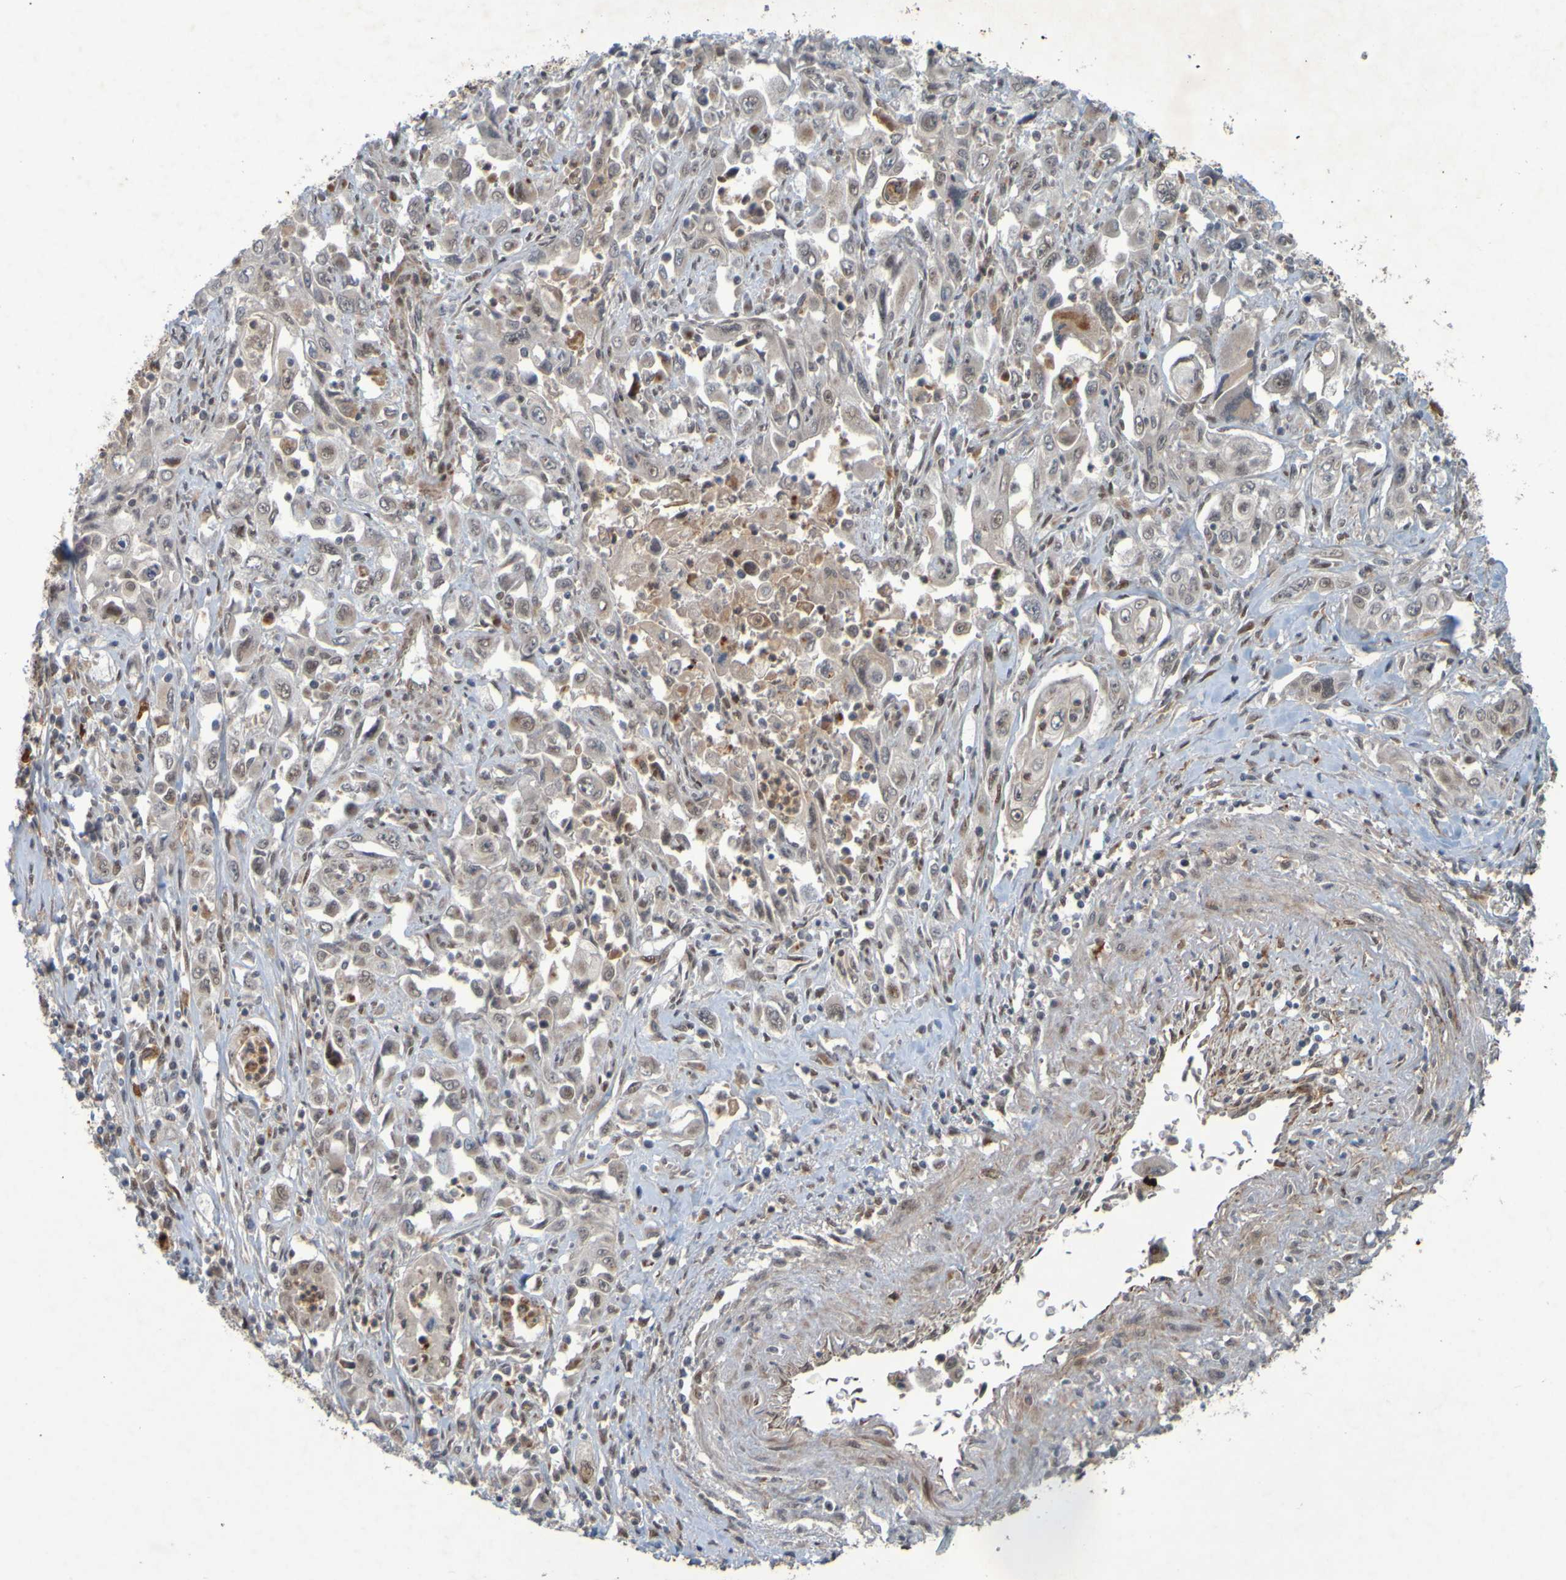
{"staining": {"intensity": "moderate", "quantity": "<25%", "location": "cytoplasmic/membranous"}, "tissue": "pancreatic cancer", "cell_type": "Tumor cells", "image_type": "cancer", "snomed": [{"axis": "morphology", "description": "Adenocarcinoma, NOS"}, {"axis": "topography", "description": "Pancreas"}], "caption": "Immunohistochemical staining of human pancreatic cancer exhibits low levels of moderate cytoplasmic/membranous protein expression in about <25% of tumor cells.", "gene": "MCPH1", "patient": {"sex": "male", "age": 70}}